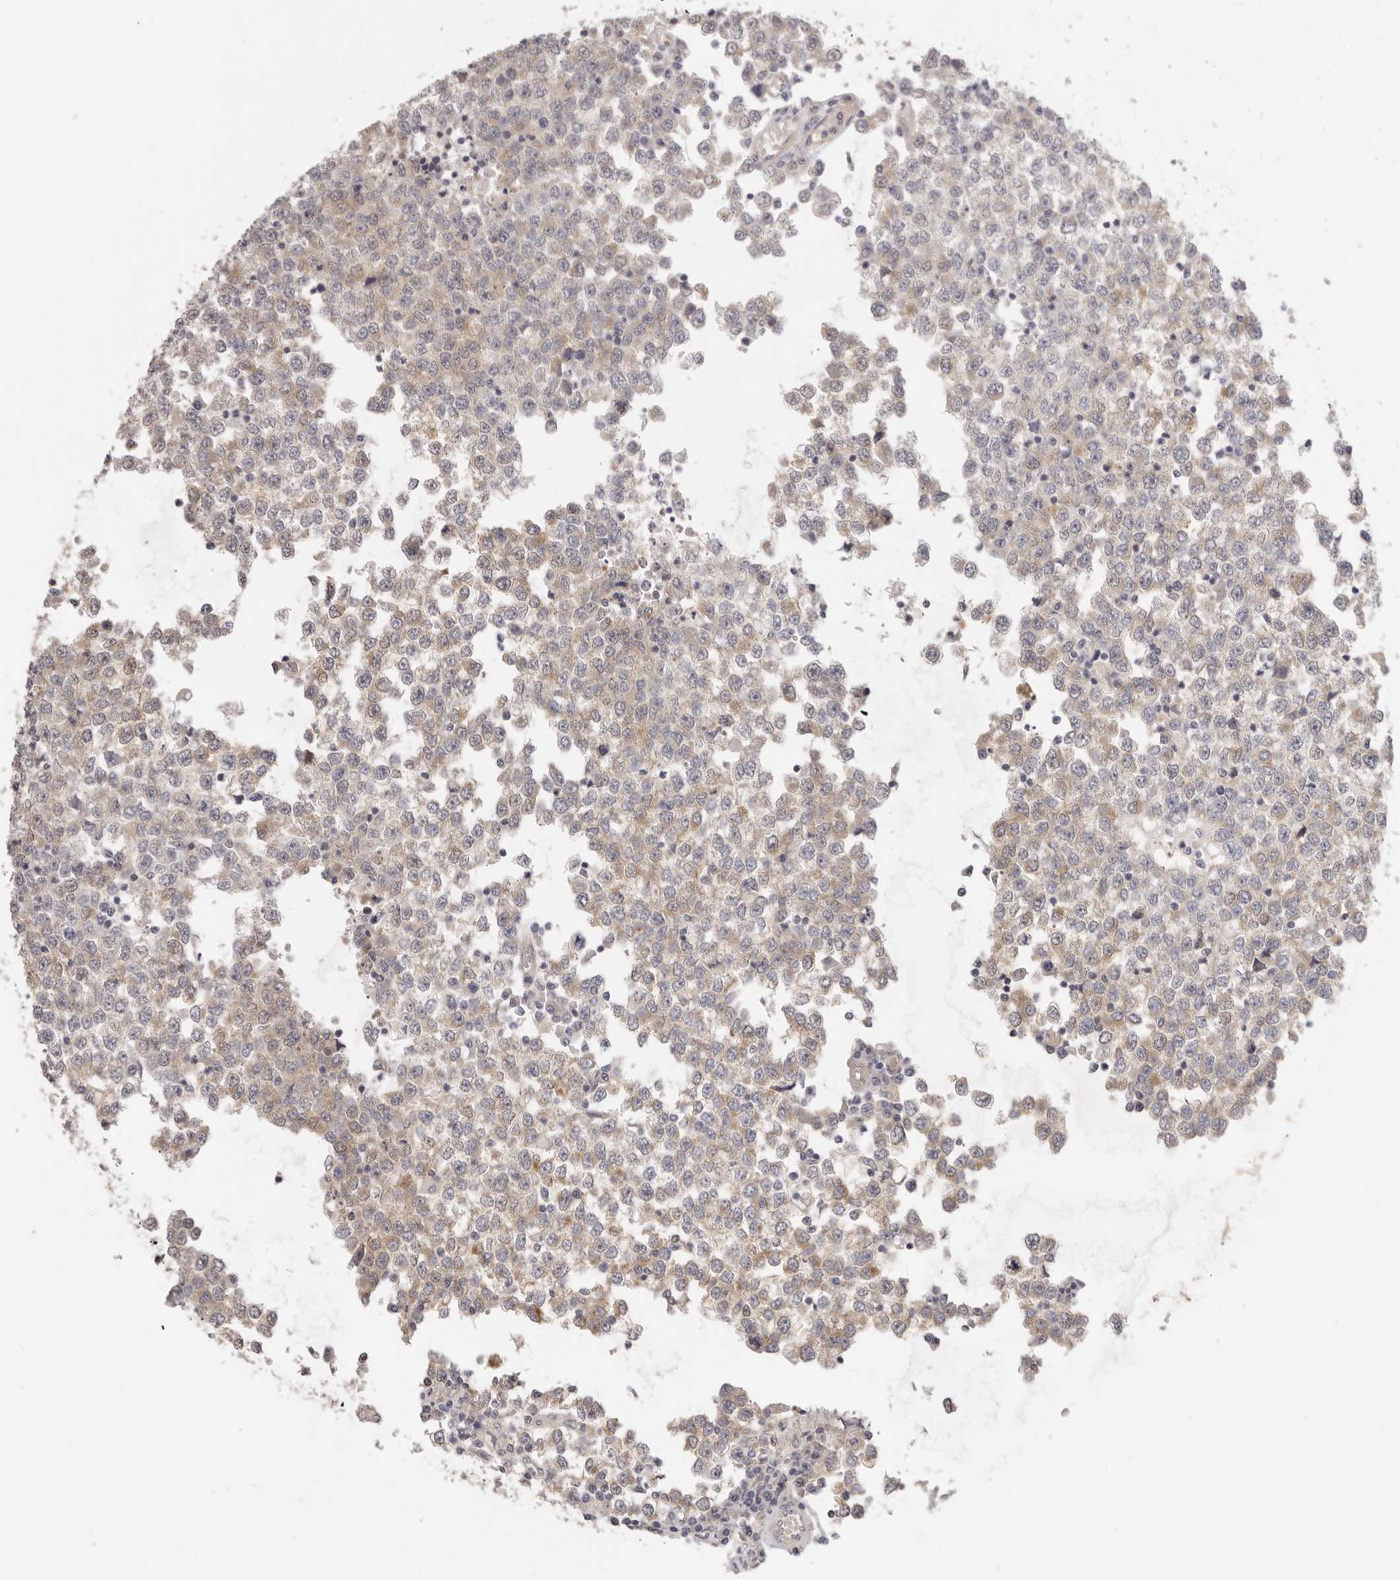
{"staining": {"intensity": "weak", "quantity": ">75%", "location": "cytoplasmic/membranous"}, "tissue": "testis cancer", "cell_type": "Tumor cells", "image_type": "cancer", "snomed": [{"axis": "morphology", "description": "Seminoma, NOS"}, {"axis": "topography", "description": "Testis"}], "caption": "Weak cytoplasmic/membranous protein staining is present in approximately >75% of tumor cells in testis cancer (seminoma).", "gene": "GGPS1", "patient": {"sex": "male", "age": 65}}